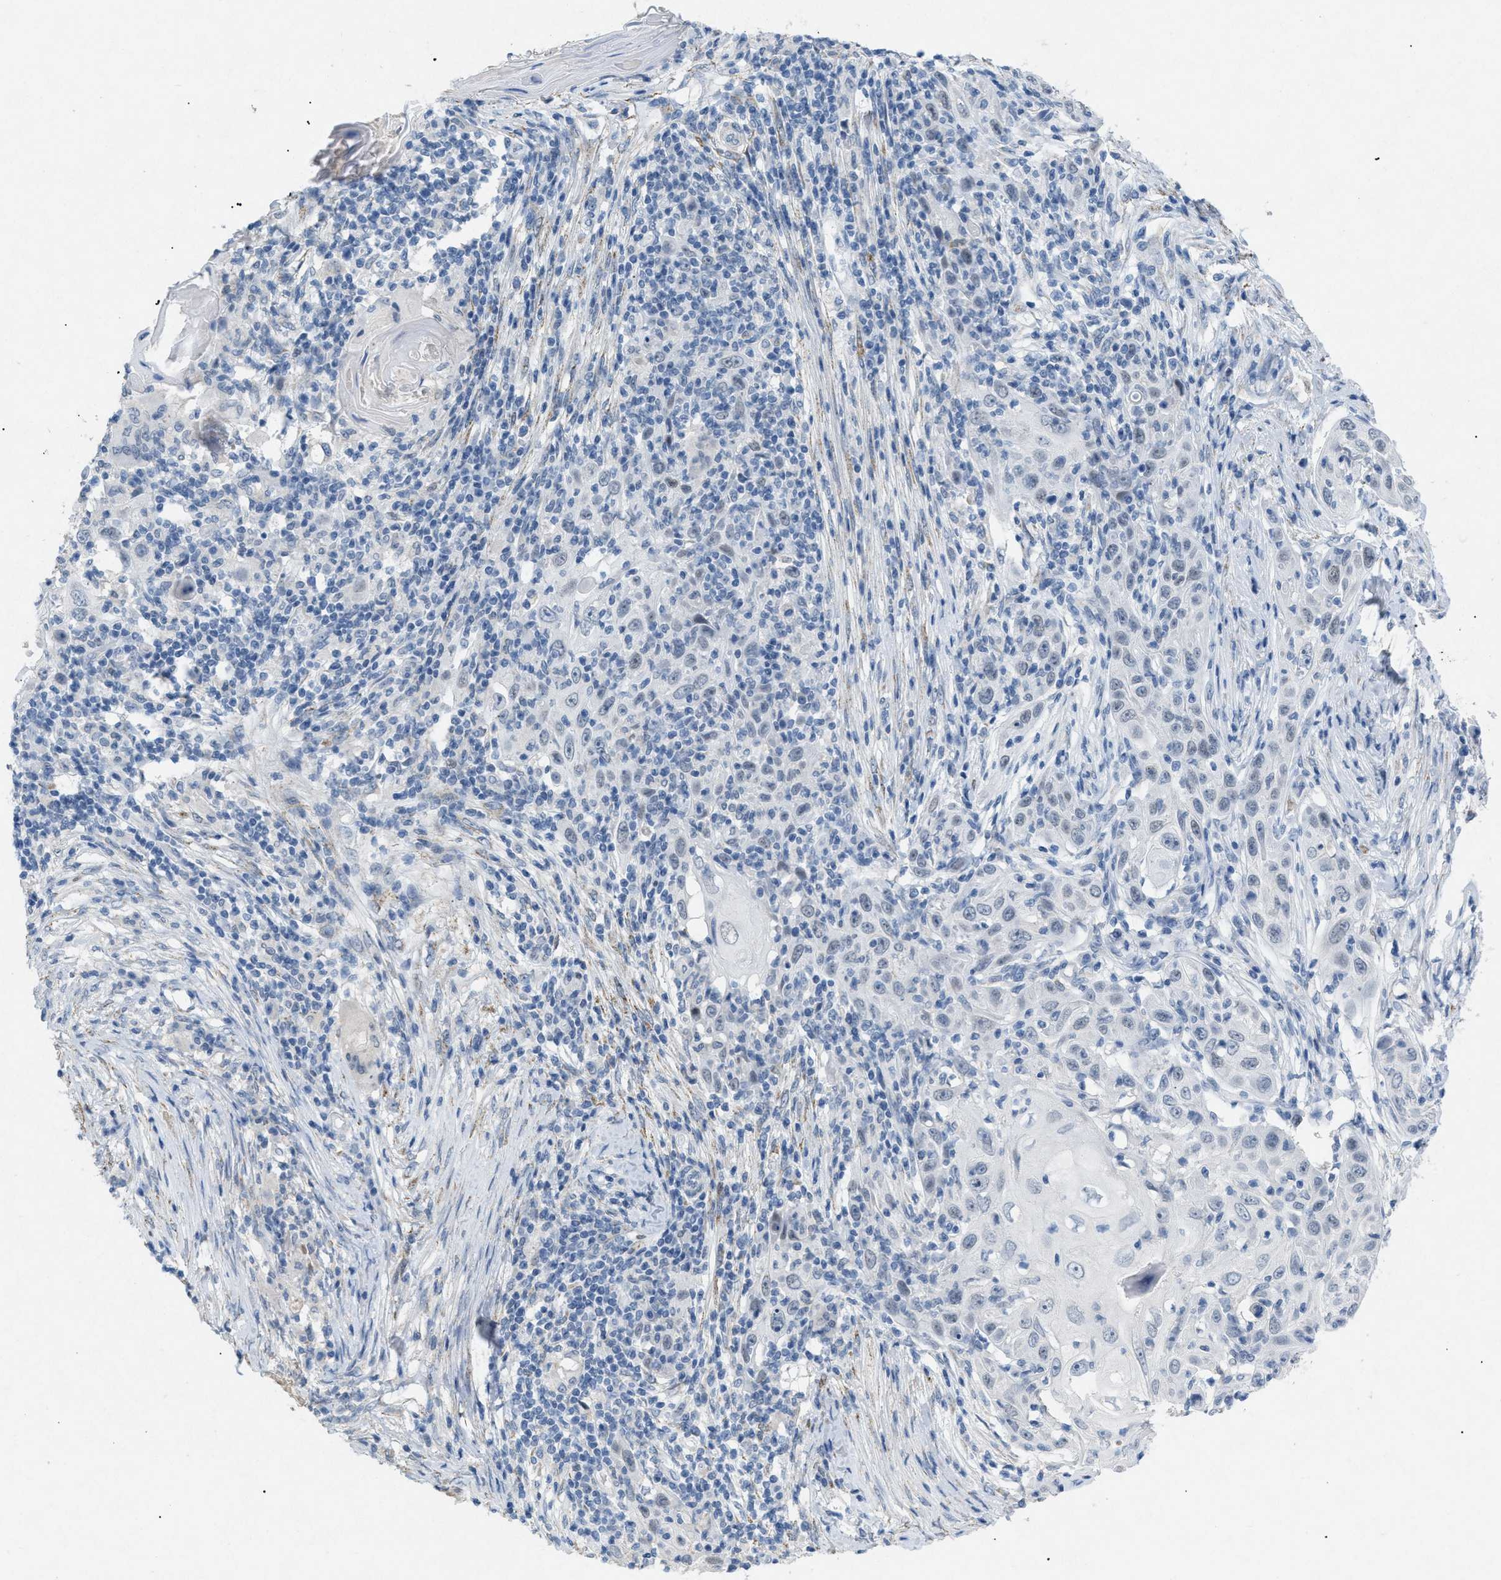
{"staining": {"intensity": "negative", "quantity": "none", "location": "none"}, "tissue": "skin cancer", "cell_type": "Tumor cells", "image_type": "cancer", "snomed": [{"axis": "morphology", "description": "Squamous cell carcinoma, NOS"}, {"axis": "topography", "description": "Skin"}], "caption": "DAB immunohistochemical staining of skin cancer (squamous cell carcinoma) shows no significant staining in tumor cells.", "gene": "TASOR", "patient": {"sex": "female", "age": 88}}